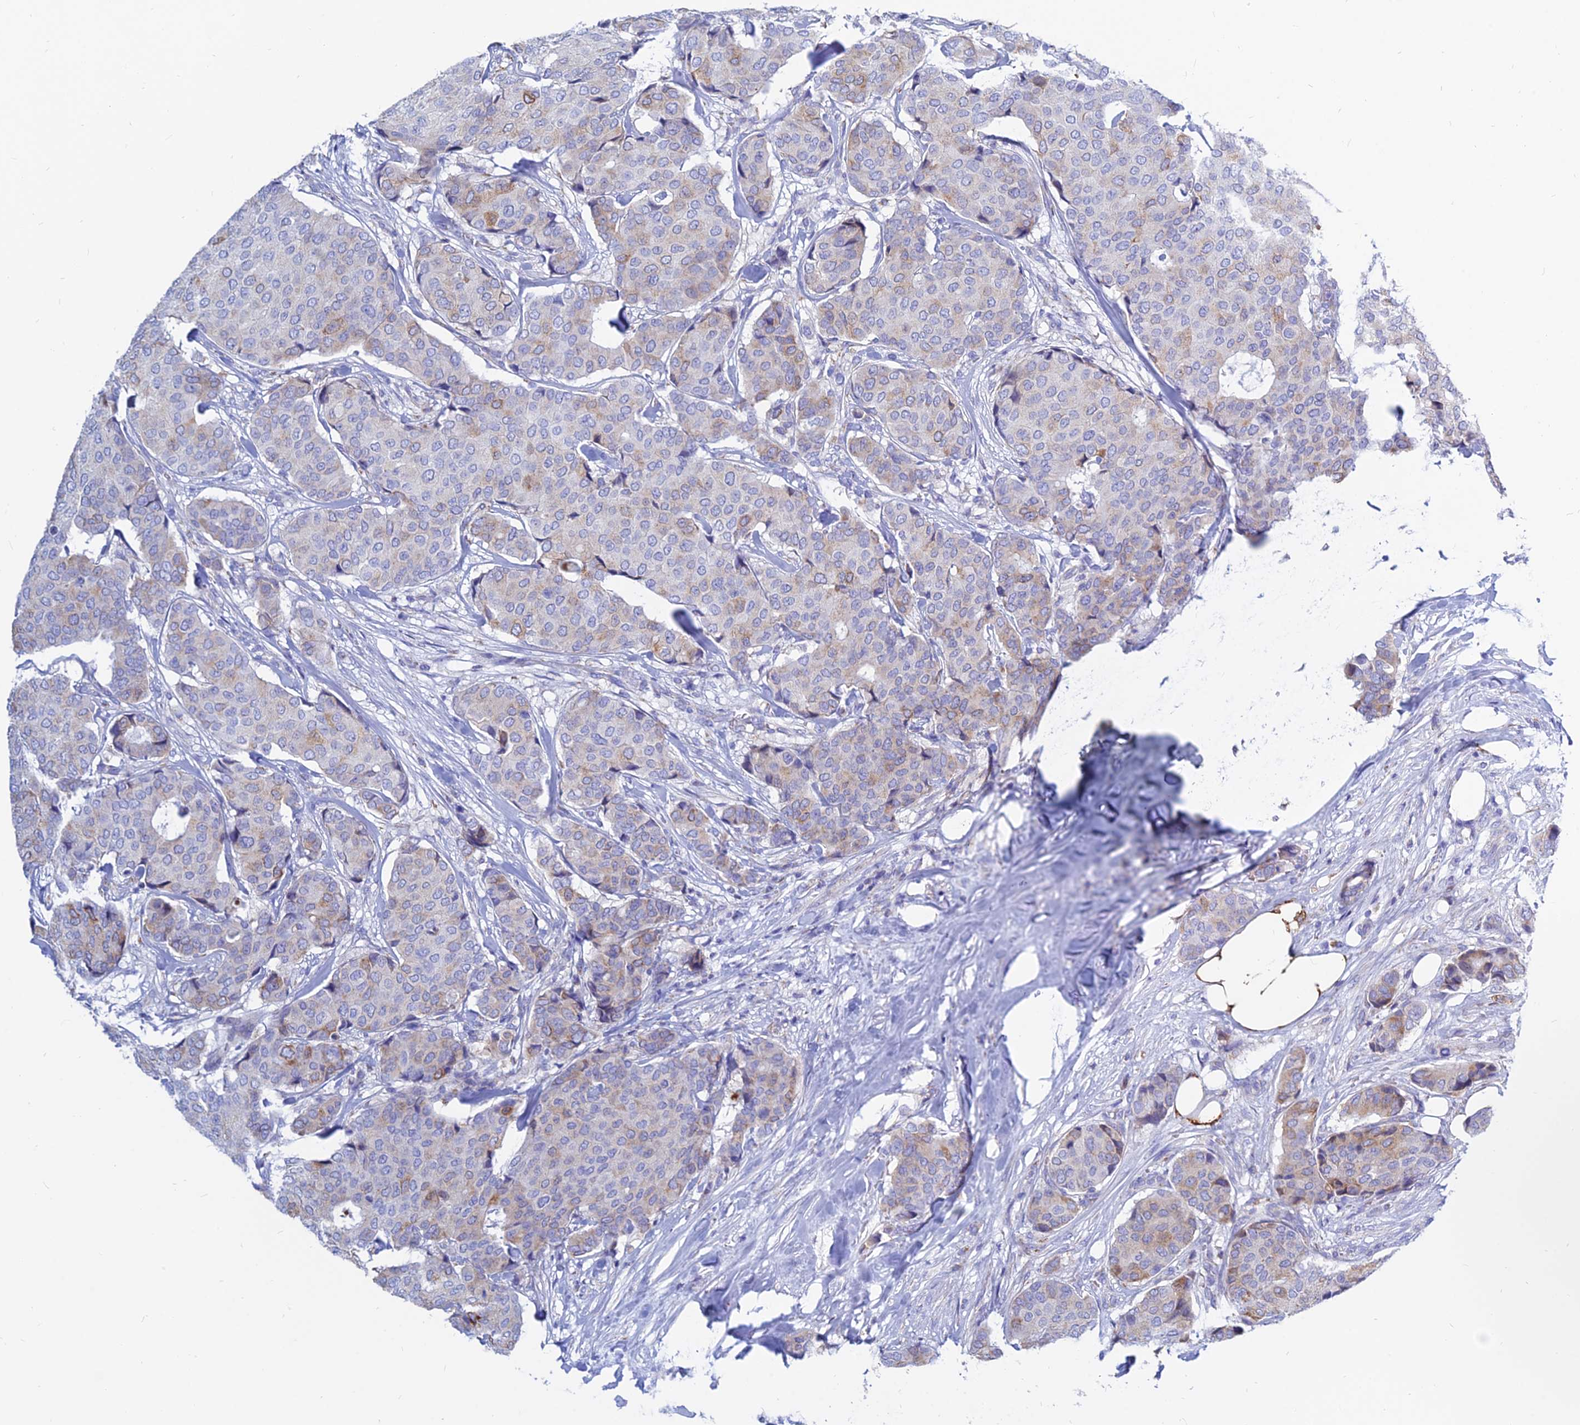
{"staining": {"intensity": "moderate", "quantity": "<25%", "location": "cytoplasmic/membranous"}, "tissue": "breast cancer", "cell_type": "Tumor cells", "image_type": "cancer", "snomed": [{"axis": "morphology", "description": "Duct carcinoma"}, {"axis": "topography", "description": "Breast"}], "caption": "A high-resolution image shows IHC staining of breast cancer, which demonstrates moderate cytoplasmic/membranous positivity in about <25% of tumor cells.", "gene": "MGST1", "patient": {"sex": "female", "age": 75}}